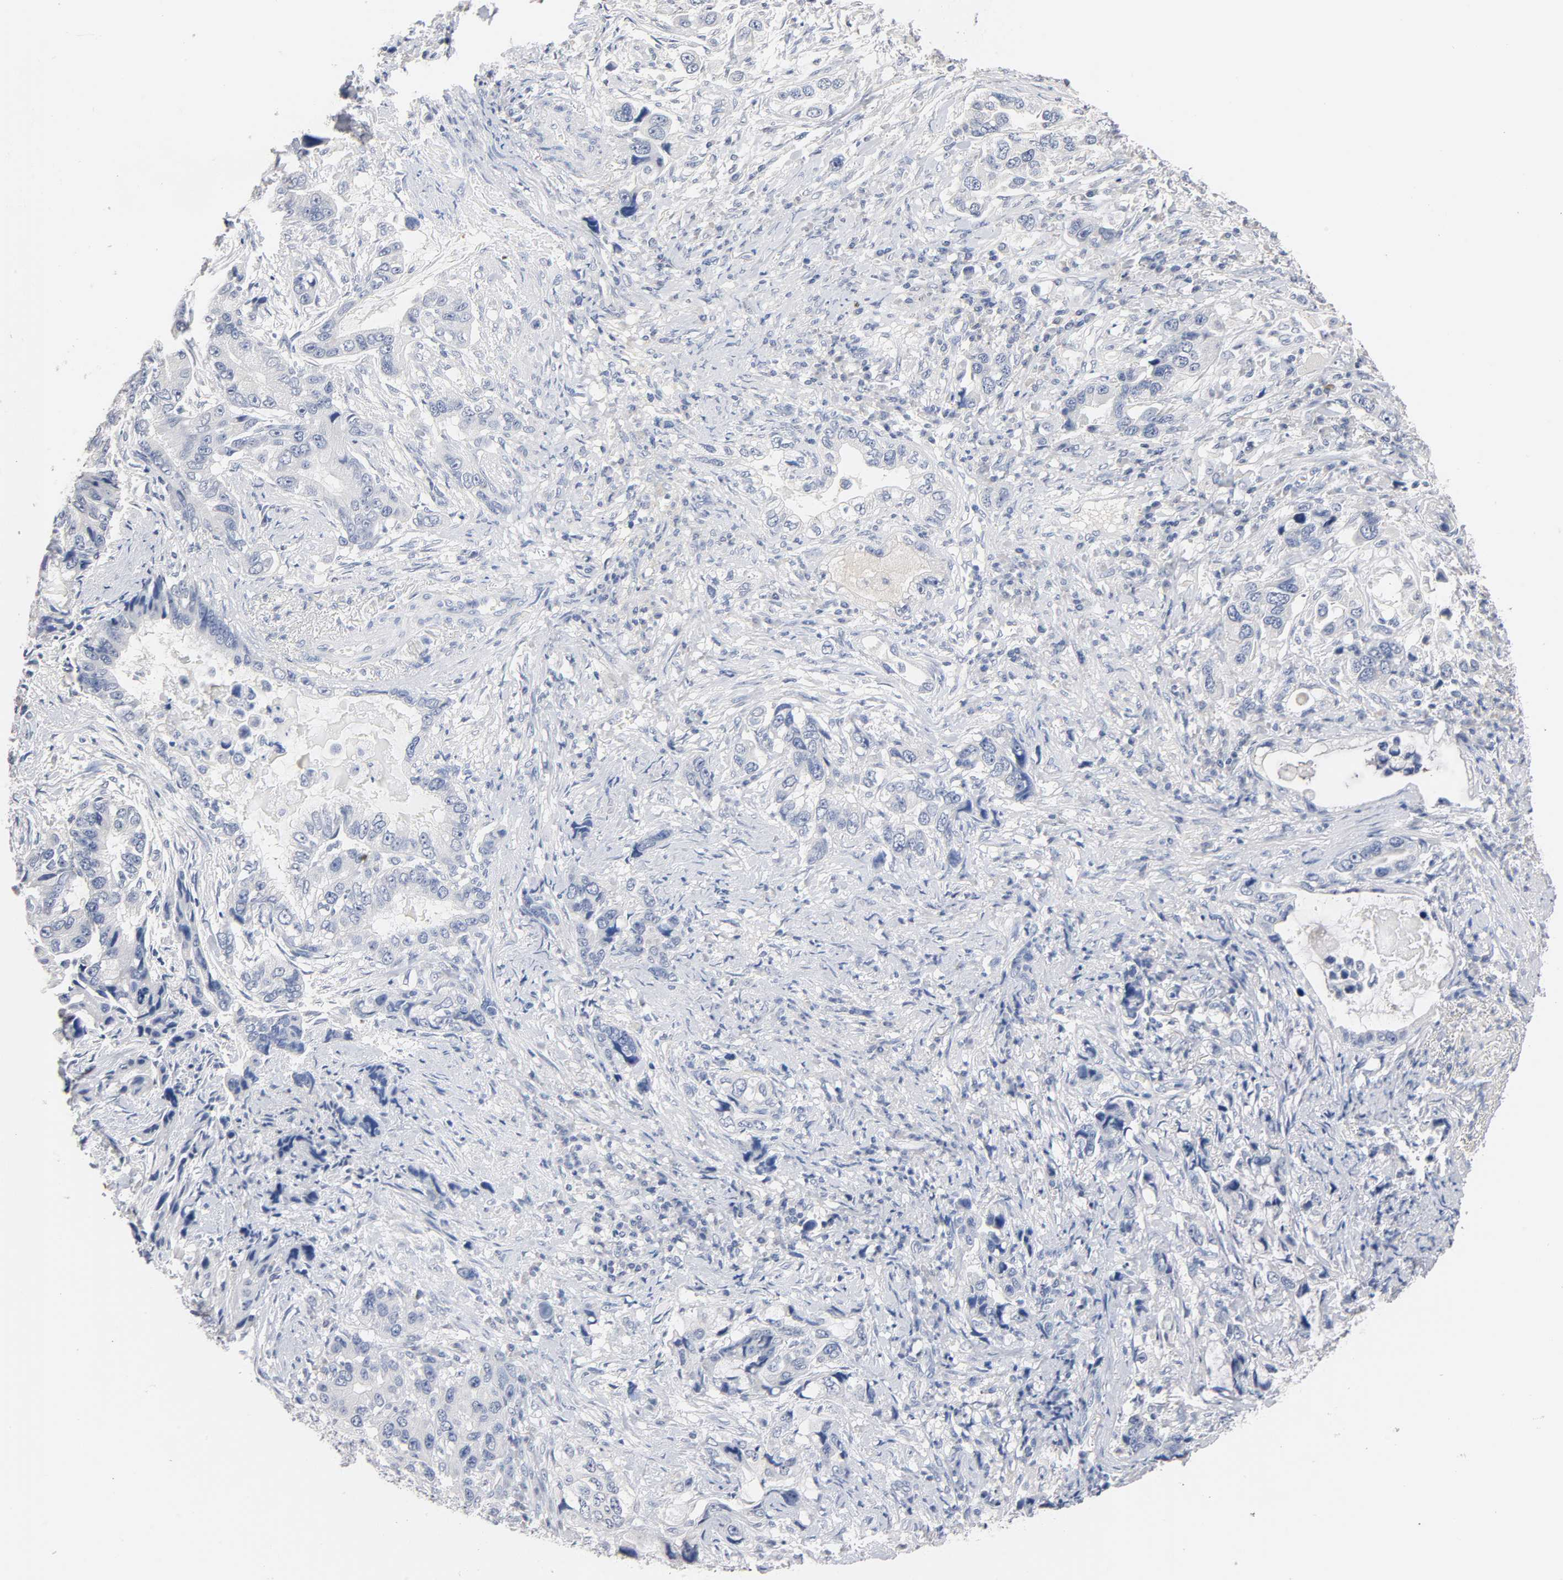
{"staining": {"intensity": "negative", "quantity": "none", "location": "none"}, "tissue": "stomach cancer", "cell_type": "Tumor cells", "image_type": "cancer", "snomed": [{"axis": "morphology", "description": "Adenocarcinoma, NOS"}, {"axis": "topography", "description": "Stomach, lower"}], "caption": "This is an immunohistochemistry (IHC) micrograph of human stomach adenocarcinoma. There is no staining in tumor cells.", "gene": "ZCCHC13", "patient": {"sex": "female", "age": 93}}